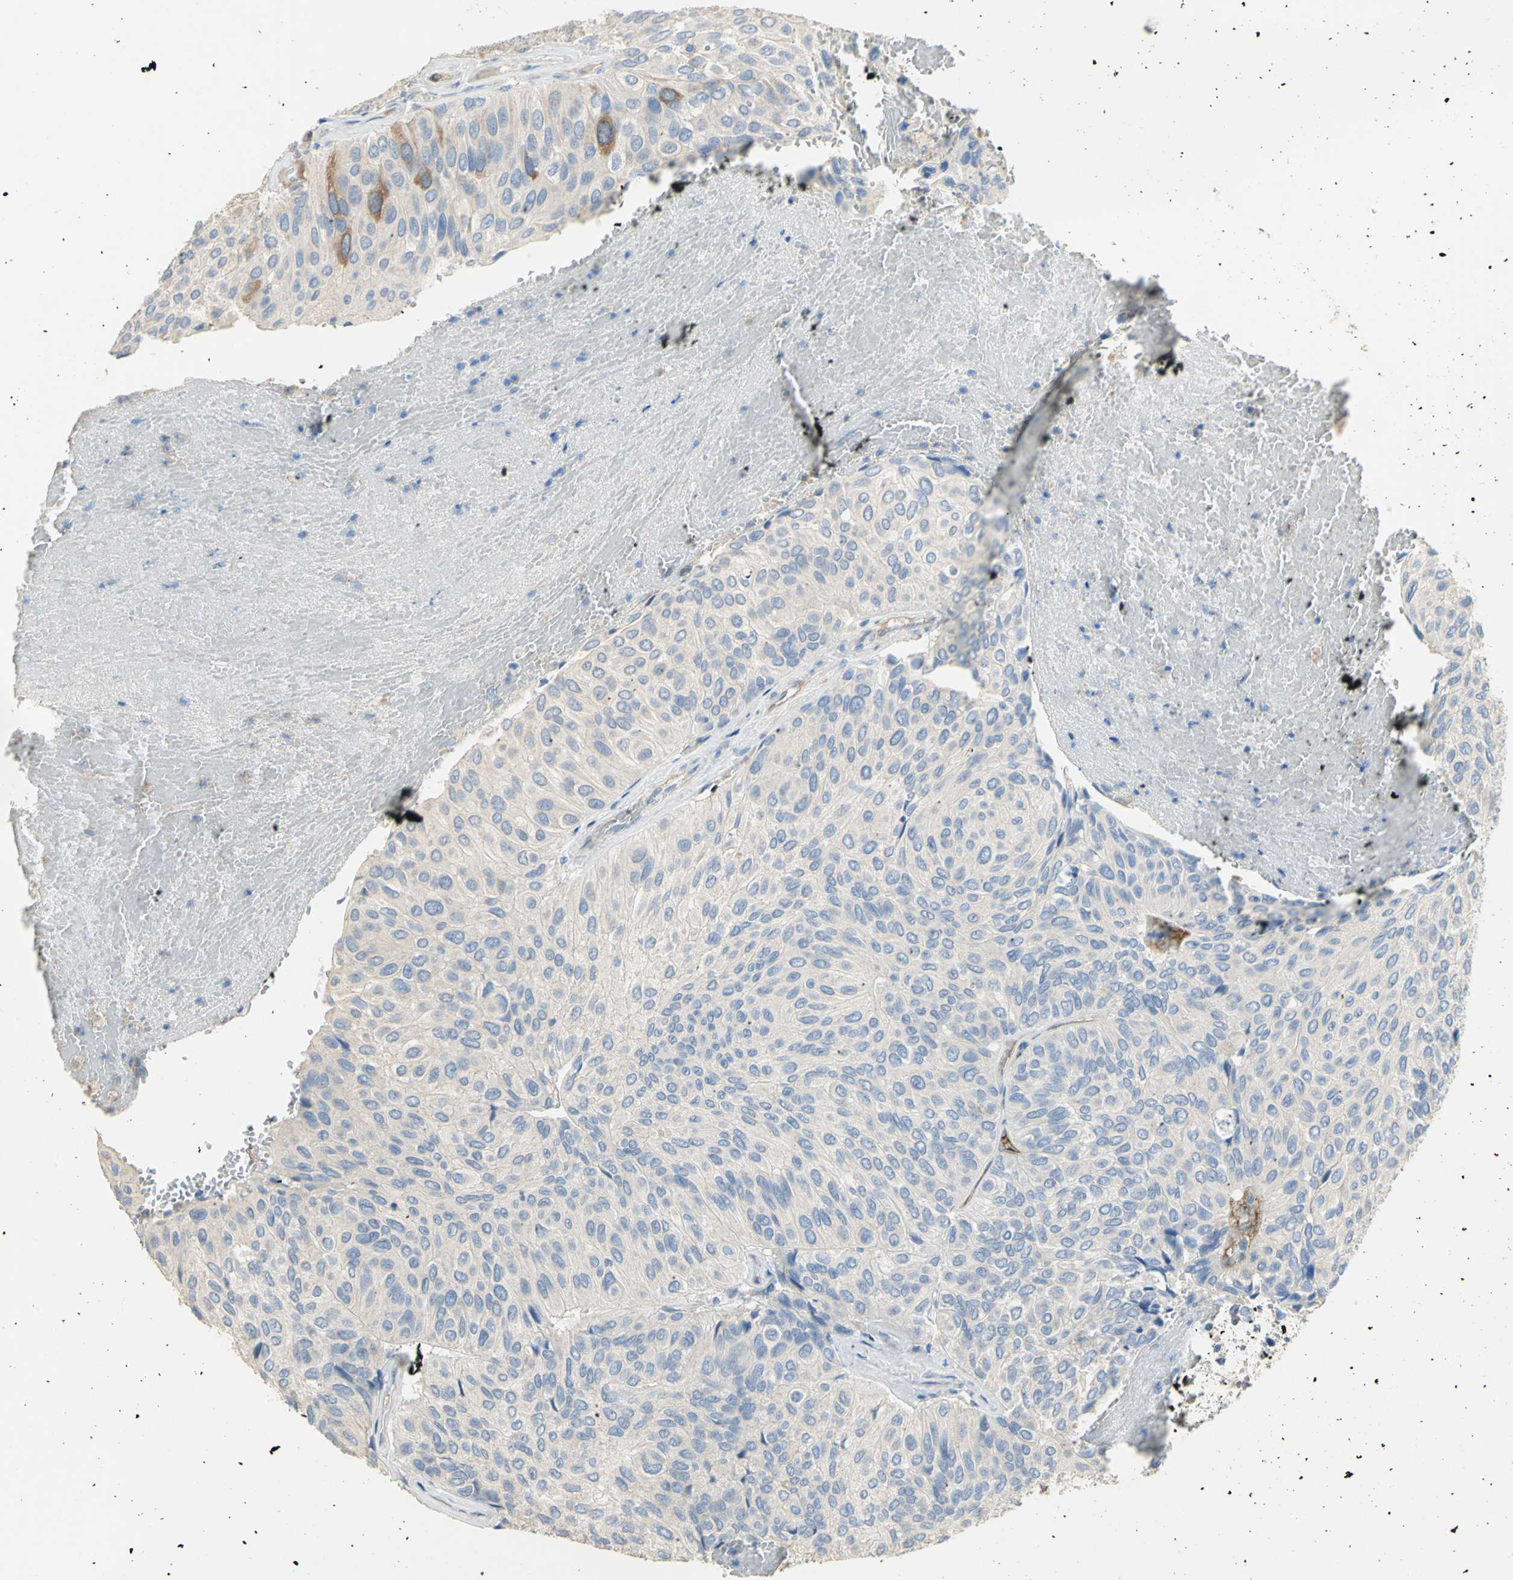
{"staining": {"intensity": "moderate", "quantity": "<25%", "location": "cytoplasmic/membranous"}, "tissue": "urothelial cancer", "cell_type": "Tumor cells", "image_type": "cancer", "snomed": [{"axis": "morphology", "description": "Urothelial carcinoma, High grade"}, {"axis": "topography", "description": "Urinary bladder"}], "caption": "Protein expression analysis of human high-grade urothelial carcinoma reveals moderate cytoplasmic/membranous positivity in about <25% of tumor cells.", "gene": "DLGAP5", "patient": {"sex": "male", "age": 66}}